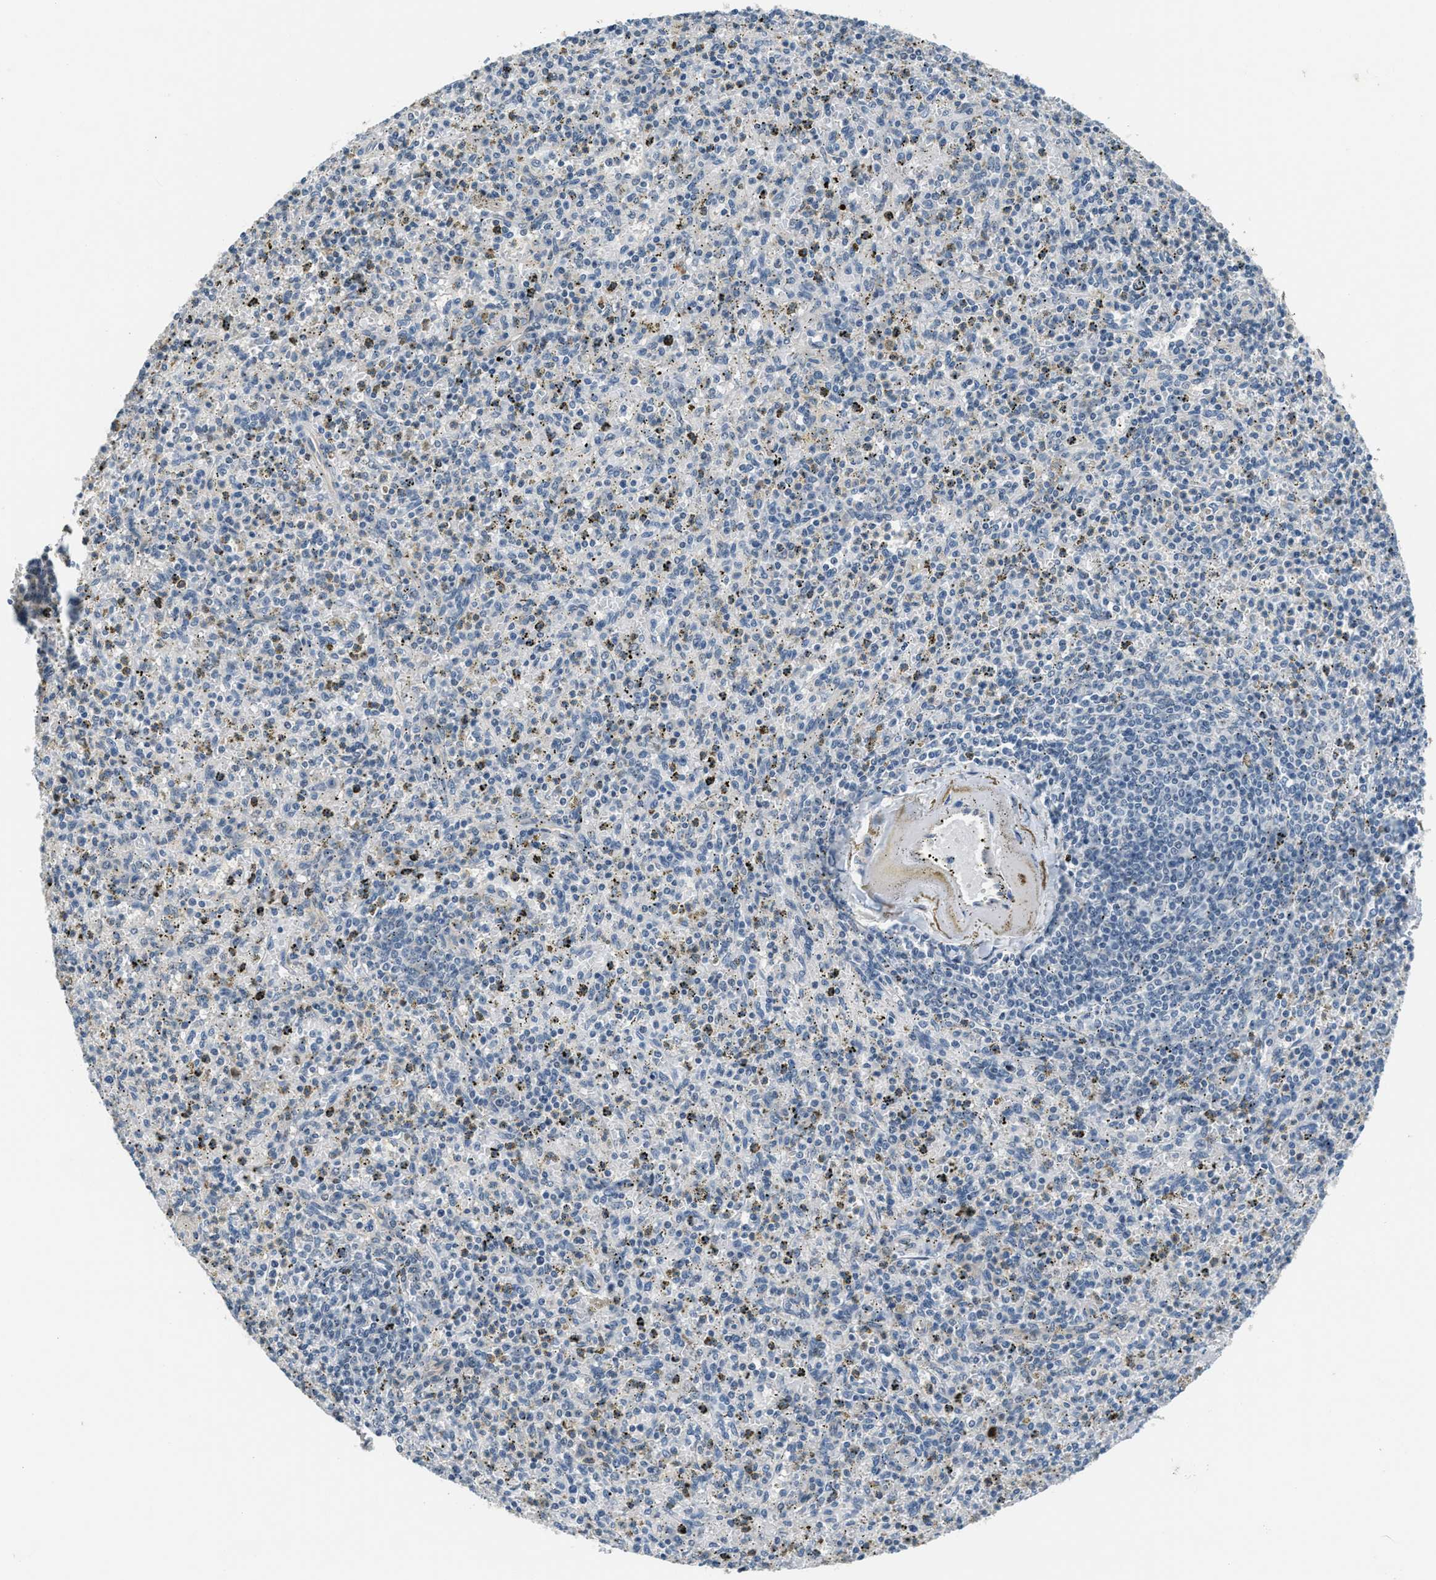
{"staining": {"intensity": "negative", "quantity": "none", "location": "none"}, "tissue": "spleen", "cell_type": "Cells in red pulp", "image_type": "normal", "snomed": [{"axis": "morphology", "description": "Normal tissue, NOS"}, {"axis": "topography", "description": "Spleen"}], "caption": "Immunohistochemical staining of benign human spleen displays no significant staining in cells in red pulp.", "gene": "TMEM154", "patient": {"sex": "male", "age": 72}}